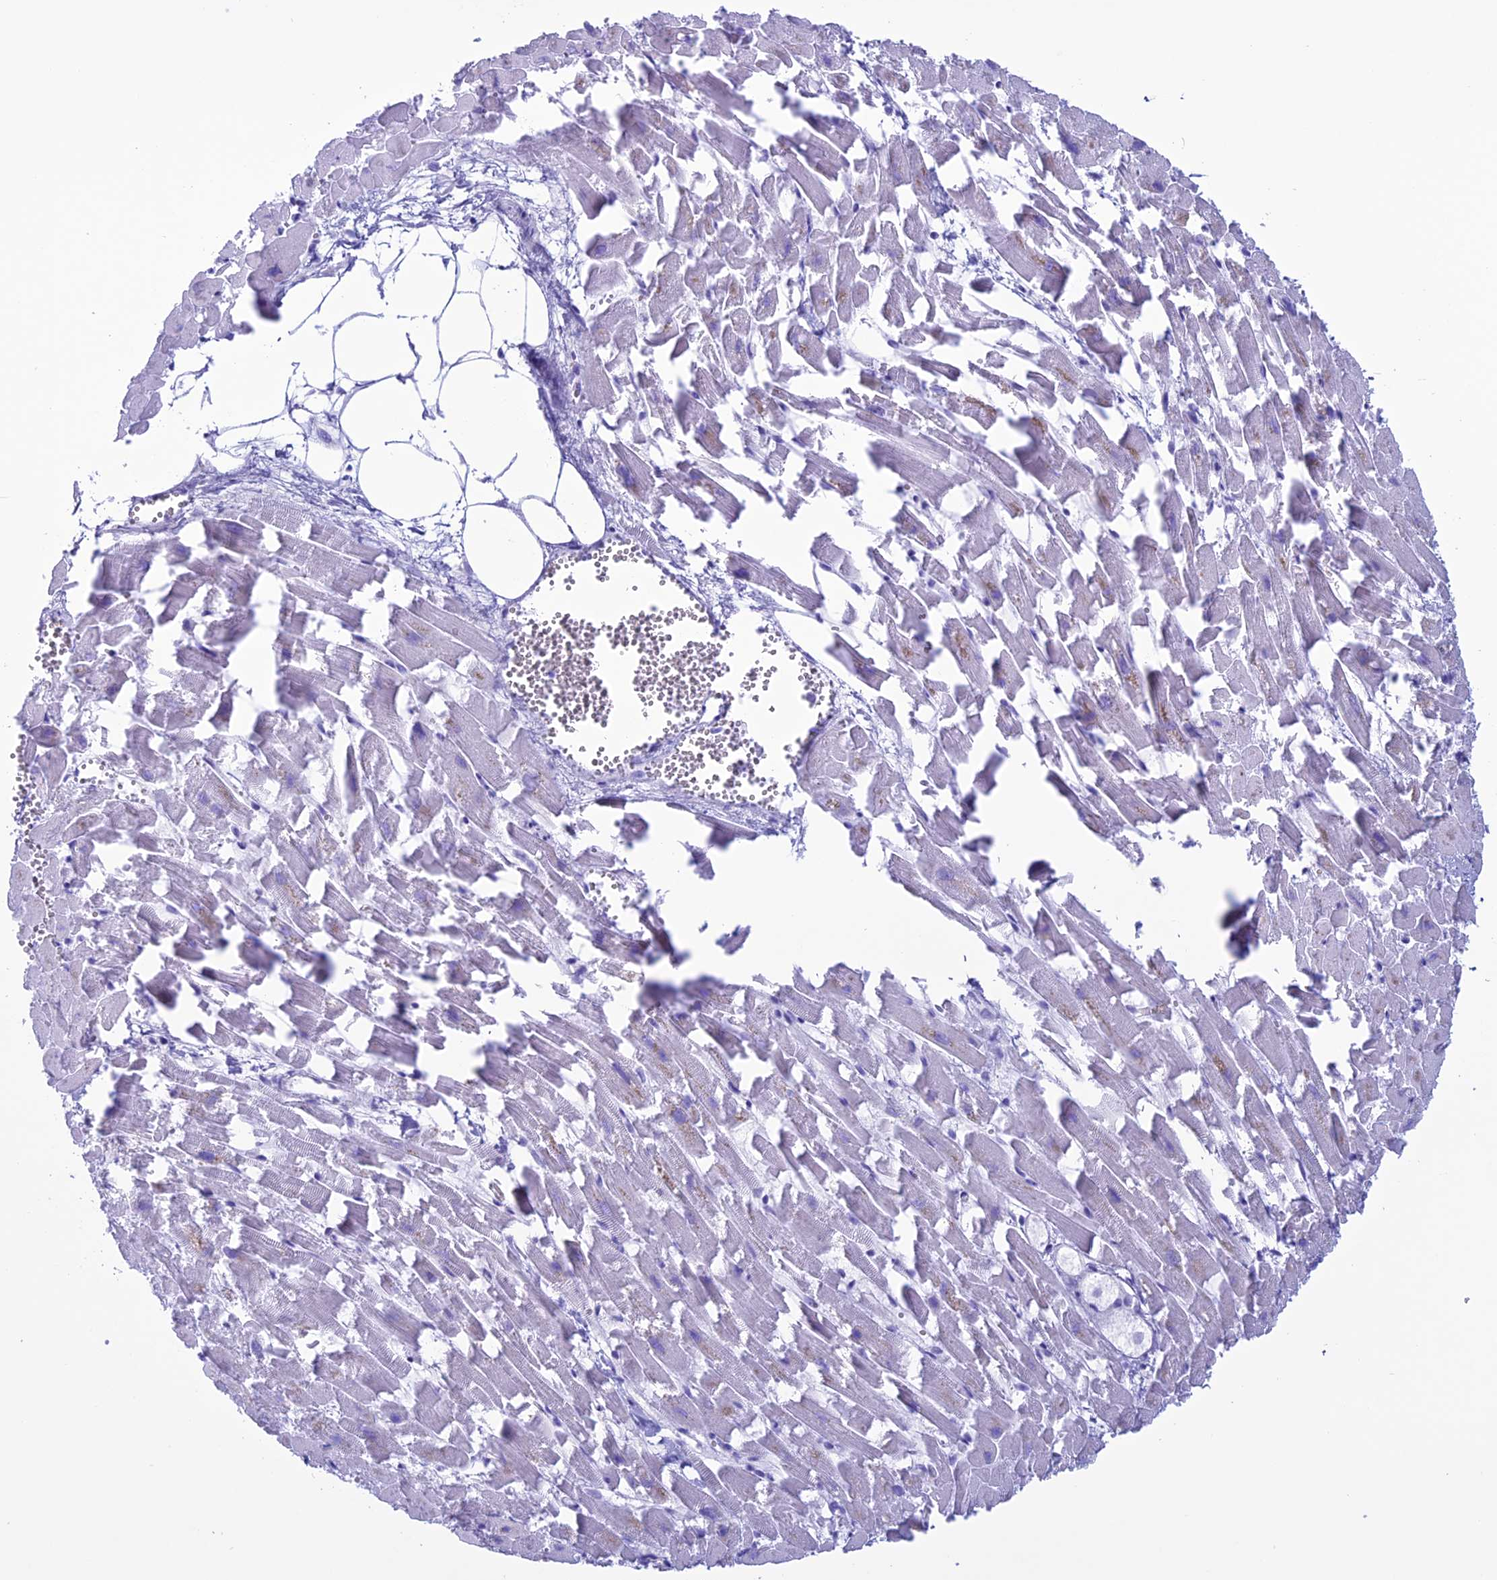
{"staining": {"intensity": "negative", "quantity": "none", "location": "none"}, "tissue": "heart muscle", "cell_type": "Cardiomyocytes", "image_type": "normal", "snomed": [{"axis": "morphology", "description": "Normal tissue, NOS"}, {"axis": "topography", "description": "Heart"}], "caption": "DAB (3,3'-diaminobenzidine) immunohistochemical staining of benign human heart muscle shows no significant staining in cardiomyocytes.", "gene": "MZB1", "patient": {"sex": "female", "age": 64}}